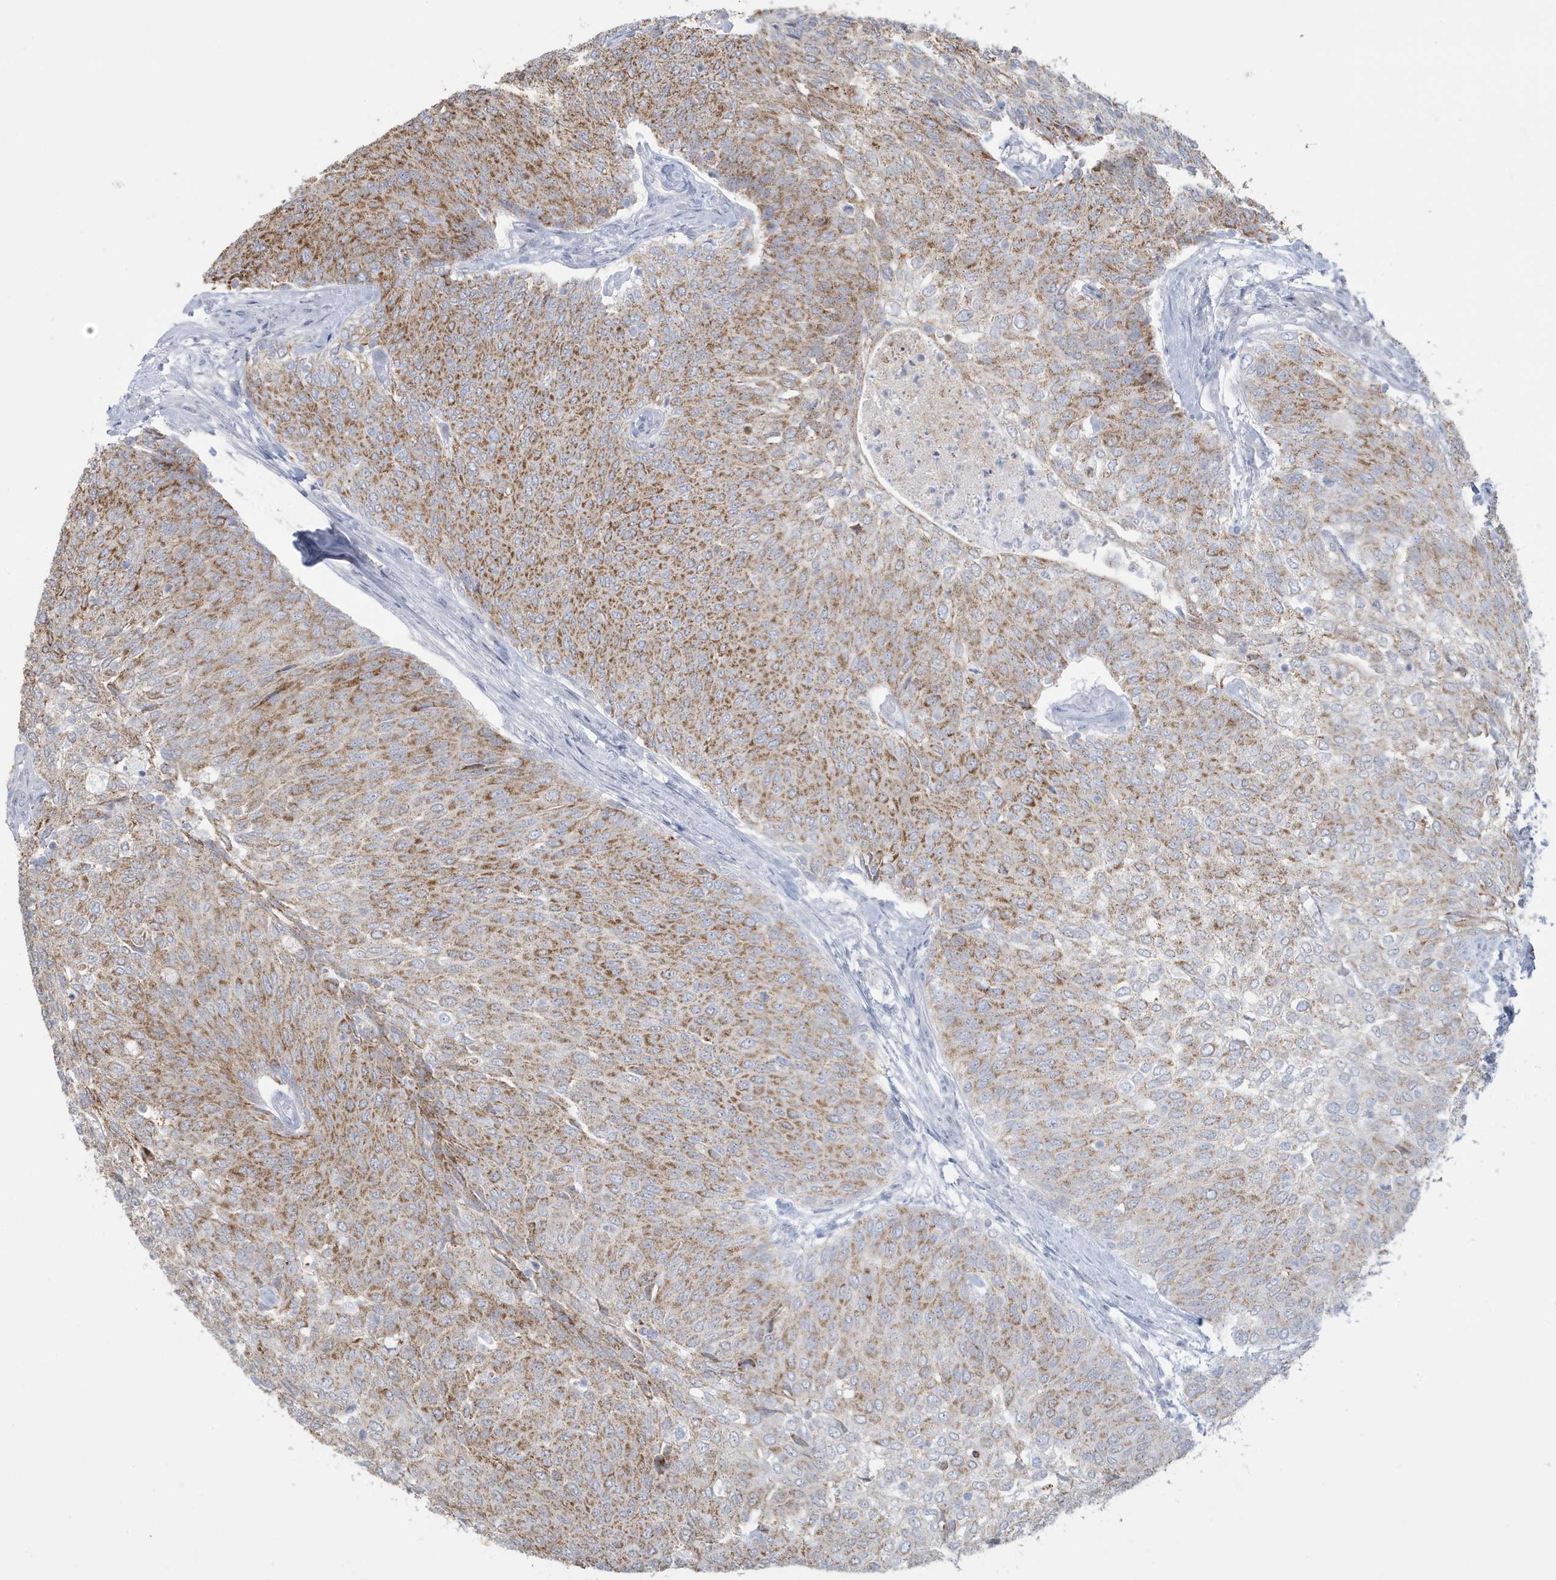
{"staining": {"intensity": "moderate", "quantity": "25%-75%", "location": "cytoplasmic/membranous"}, "tissue": "urothelial cancer", "cell_type": "Tumor cells", "image_type": "cancer", "snomed": [{"axis": "morphology", "description": "Urothelial carcinoma, Low grade"}, {"axis": "topography", "description": "Urinary bladder"}], "caption": "The immunohistochemical stain highlights moderate cytoplasmic/membranous expression in tumor cells of low-grade urothelial carcinoma tissue. The protein of interest is shown in brown color, while the nuclei are stained blue.", "gene": "FNDC1", "patient": {"sex": "female", "age": 79}}